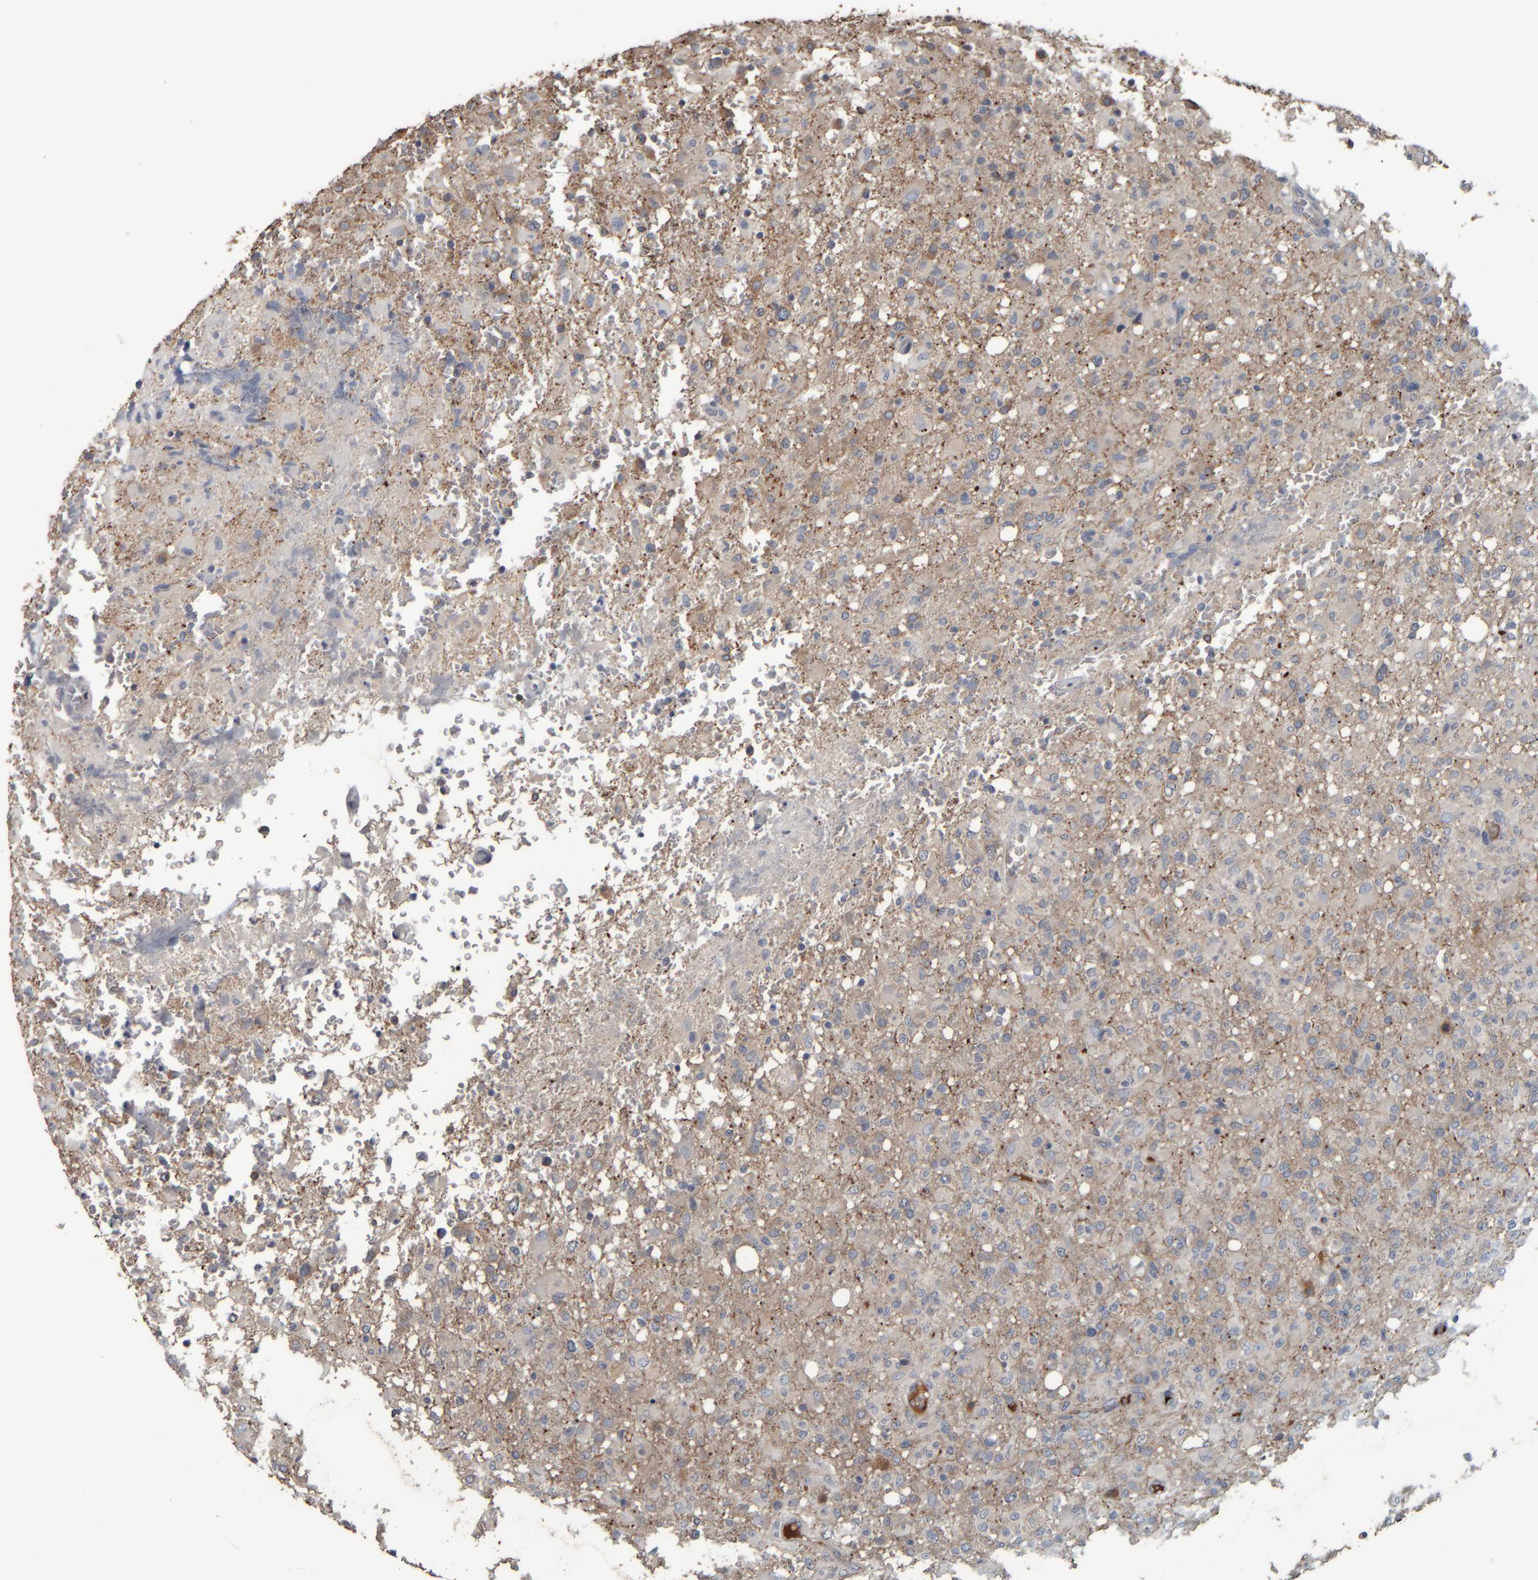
{"staining": {"intensity": "negative", "quantity": "none", "location": "none"}, "tissue": "glioma", "cell_type": "Tumor cells", "image_type": "cancer", "snomed": [{"axis": "morphology", "description": "Glioma, malignant, High grade"}, {"axis": "topography", "description": "Brain"}], "caption": "The IHC photomicrograph has no significant expression in tumor cells of malignant high-grade glioma tissue.", "gene": "CAVIN4", "patient": {"sex": "female", "age": 57}}